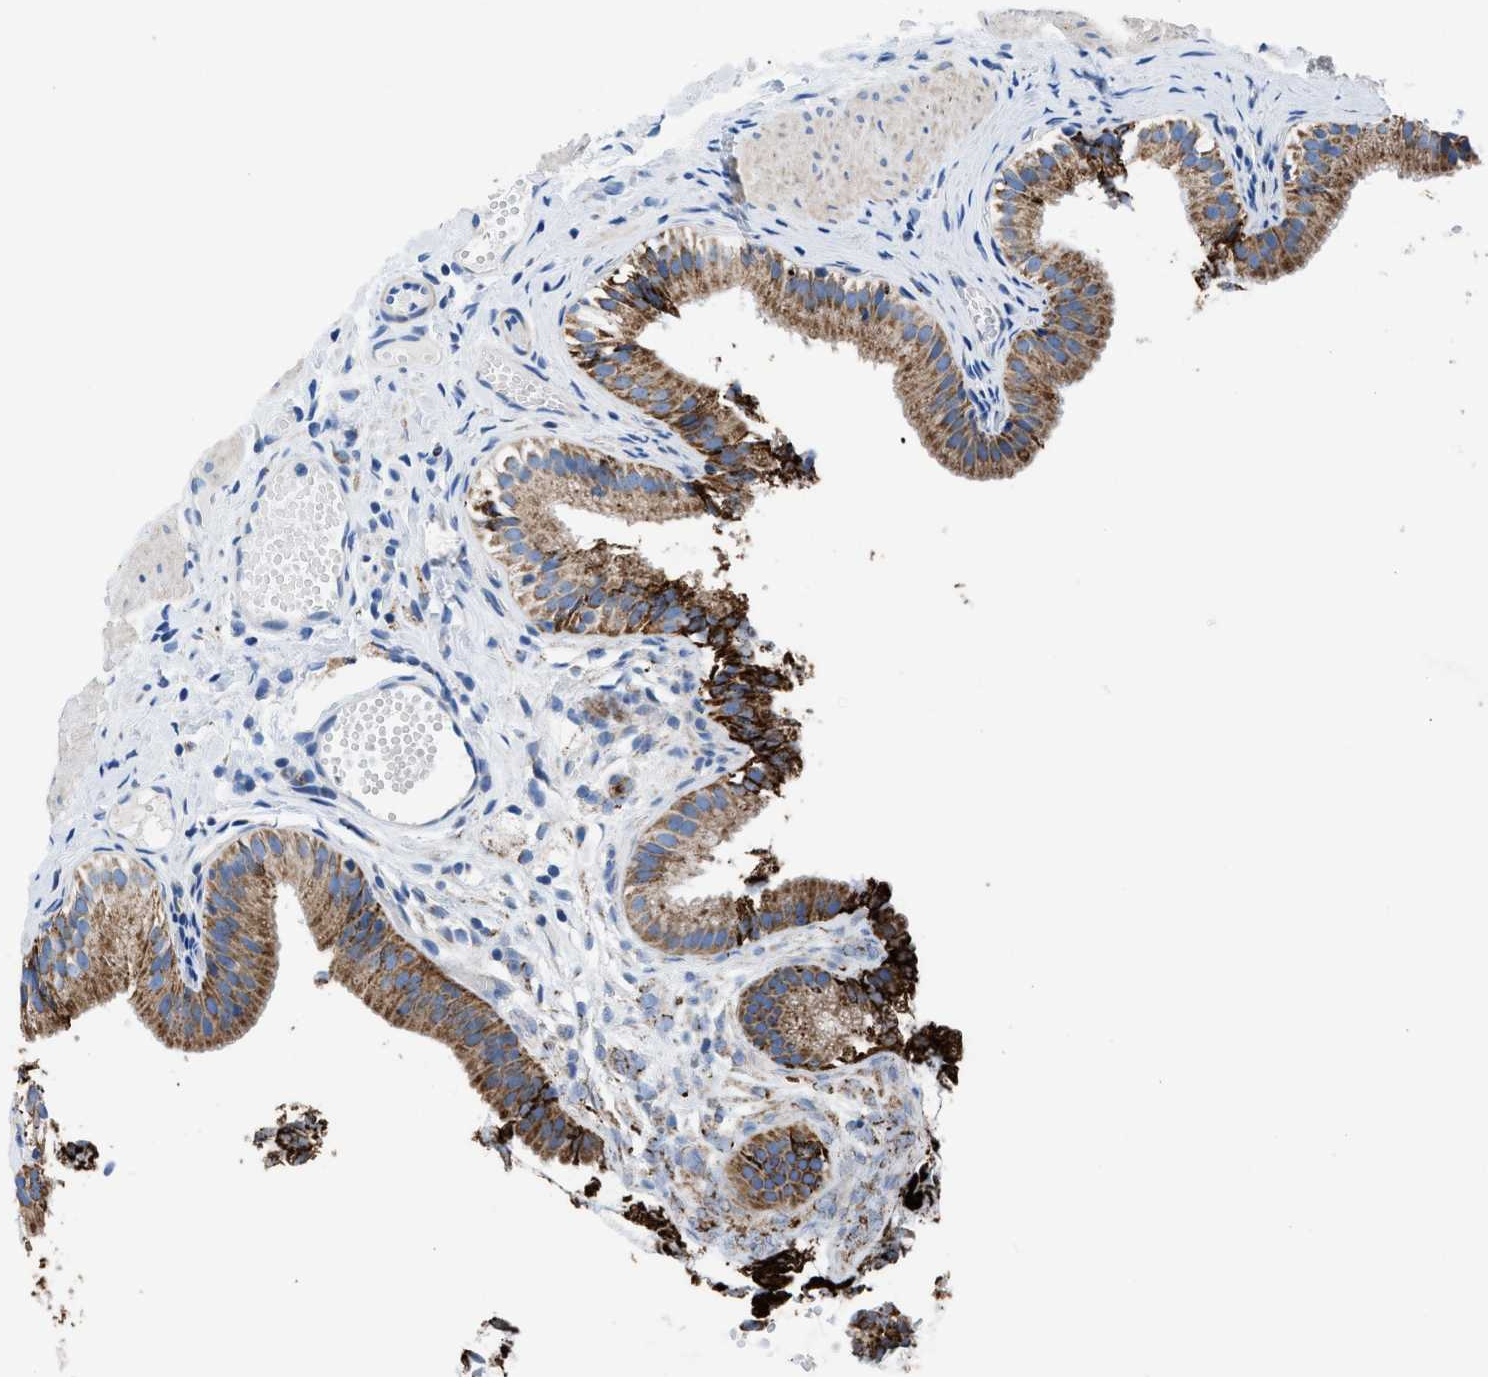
{"staining": {"intensity": "strong", "quantity": "25%-75%", "location": "cytoplasmic/membranous"}, "tissue": "gallbladder", "cell_type": "Glandular cells", "image_type": "normal", "snomed": [{"axis": "morphology", "description": "Normal tissue, NOS"}, {"axis": "topography", "description": "Gallbladder"}], "caption": "Protein staining by immunohistochemistry demonstrates strong cytoplasmic/membranous positivity in about 25%-75% of glandular cells in unremarkable gallbladder.", "gene": "ZDHHC3", "patient": {"sex": "female", "age": 26}}